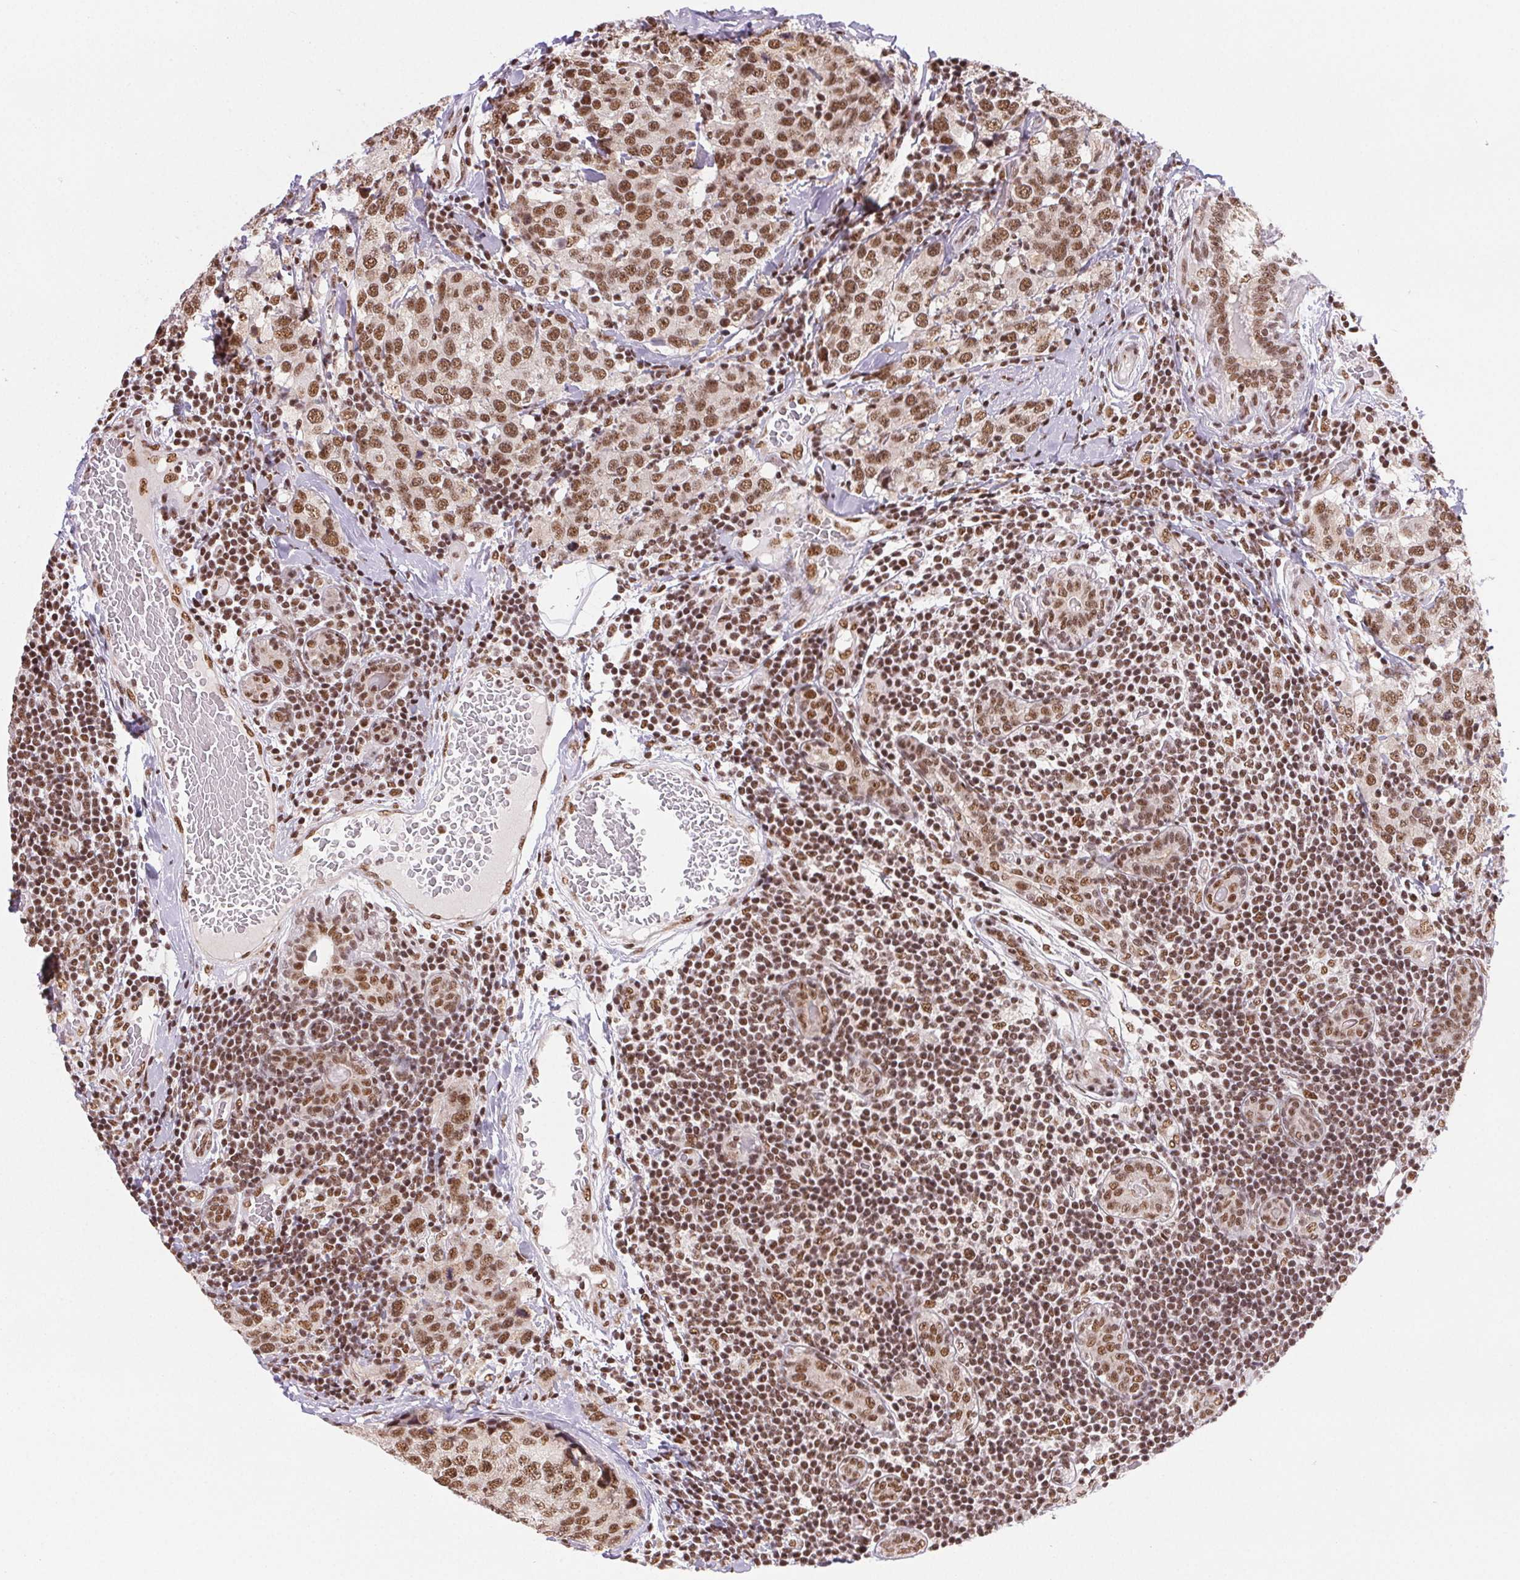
{"staining": {"intensity": "moderate", "quantity": ">75%", "location": "nuclear"}, "tissue": "breast cancer", "cell_type": "Tumor cells", "image_type": "cancer", "snomed": [{"axis": "morphology", "description": "Lobular carcinoma"}, {"axis": "topography", "description": "Breast"}], "caption": "Immunohistochemical staining of breast cancer displays medium levels of moderate nuclear protein positivity in approximately >75% of tumor cells.", "gene": "IK", "patient": {"sex": "female", "age": 59}}